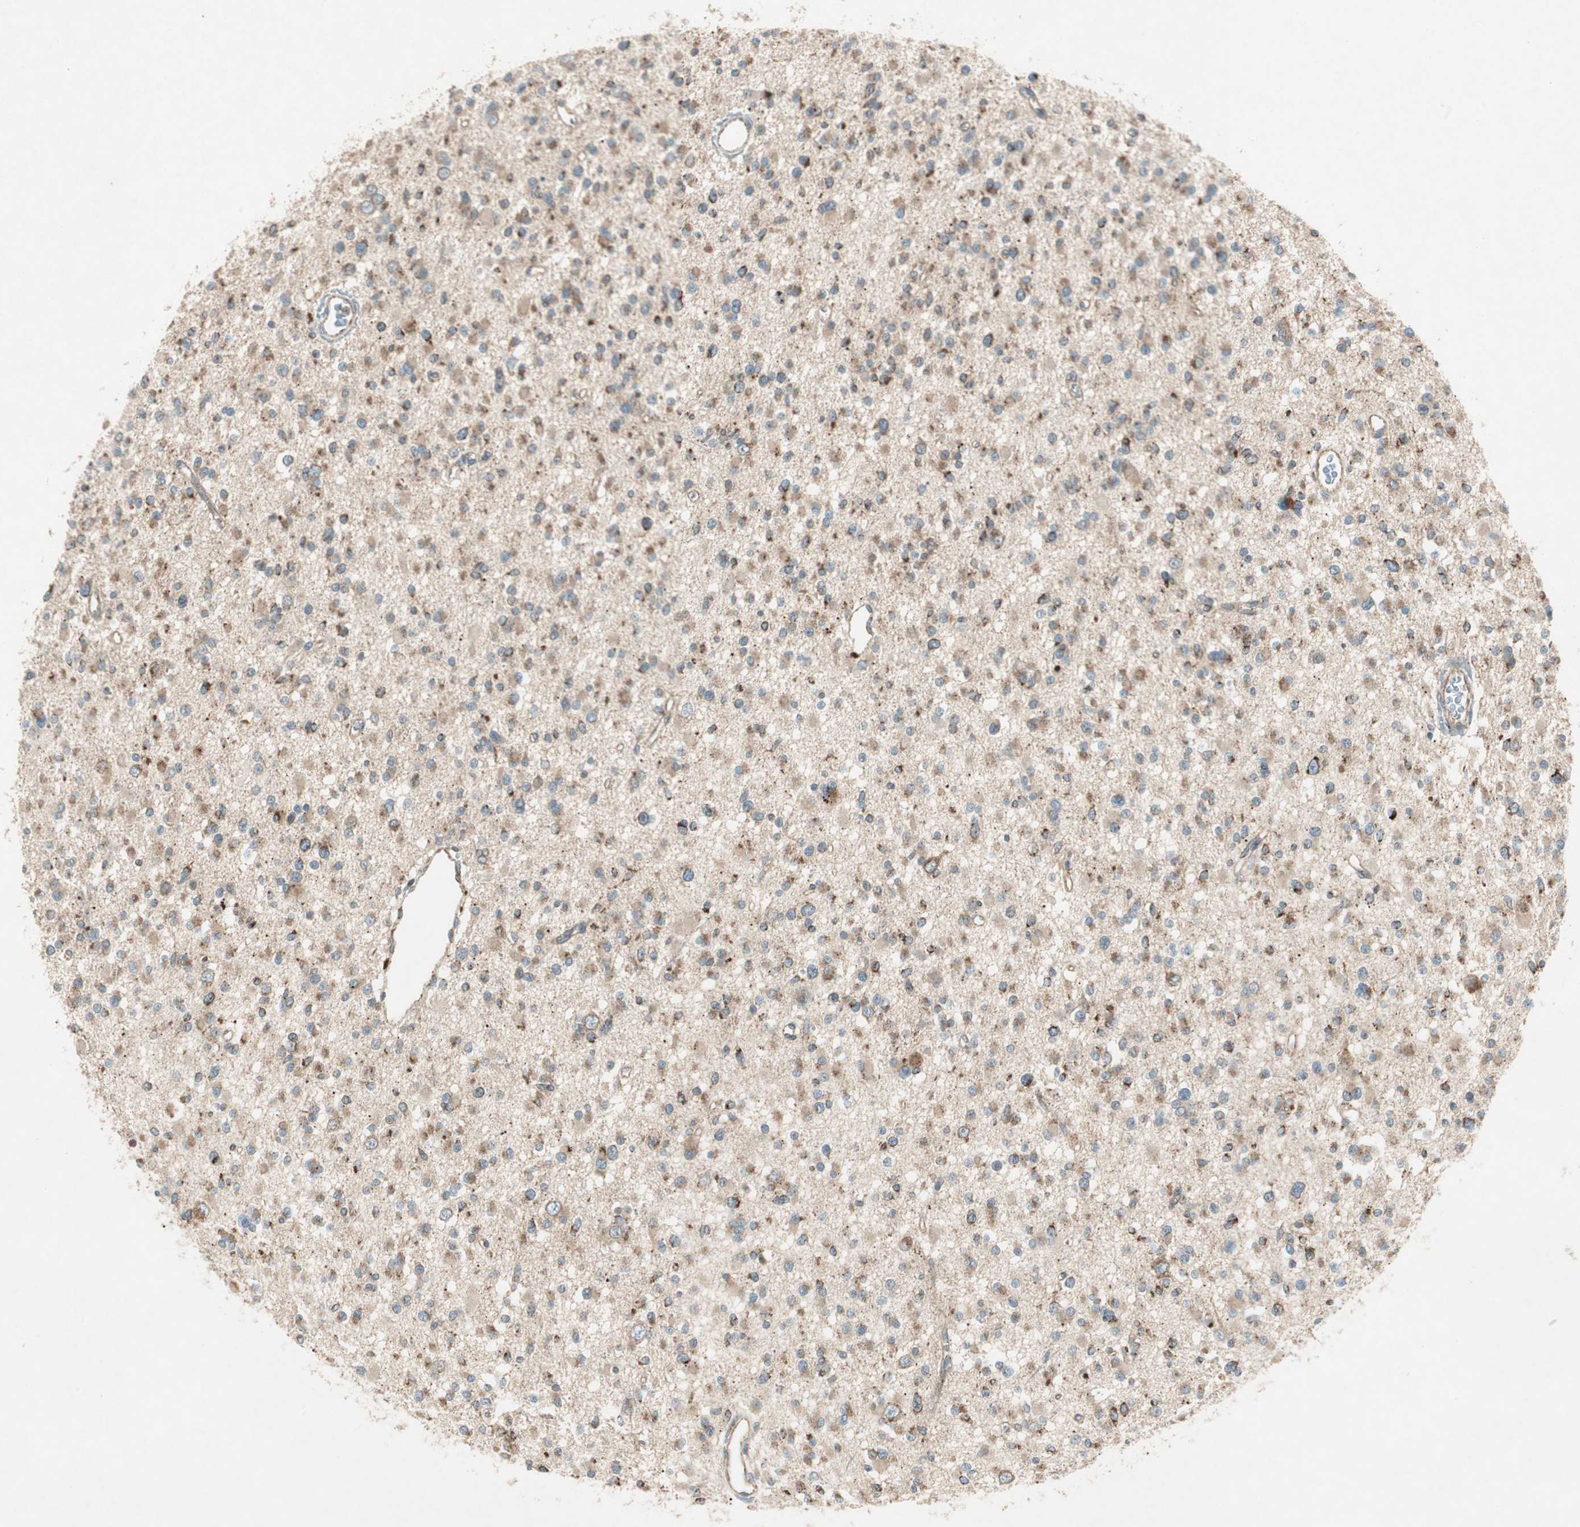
{"staining": {"intensity": "moderate", "quantity": ">75%", "location": "cytoplasmic/membranous"}, "tissue": "glioma", "cell_type": "Tumor cells", "image_type": "cancer", "snomed": [{"axis": "morphology", "description": "Glioma, malignant, Low grade"}, {"axis": "topography", "description": "Brain"}], "caption": "Immunohistochemical staining of glioma reveals medium levels of moderate cytoplasmic/membranous protein staining in approximately >75% of tumor cells.", "gene": "CHADL", "patient": {"sex": "female", "age": 22}}